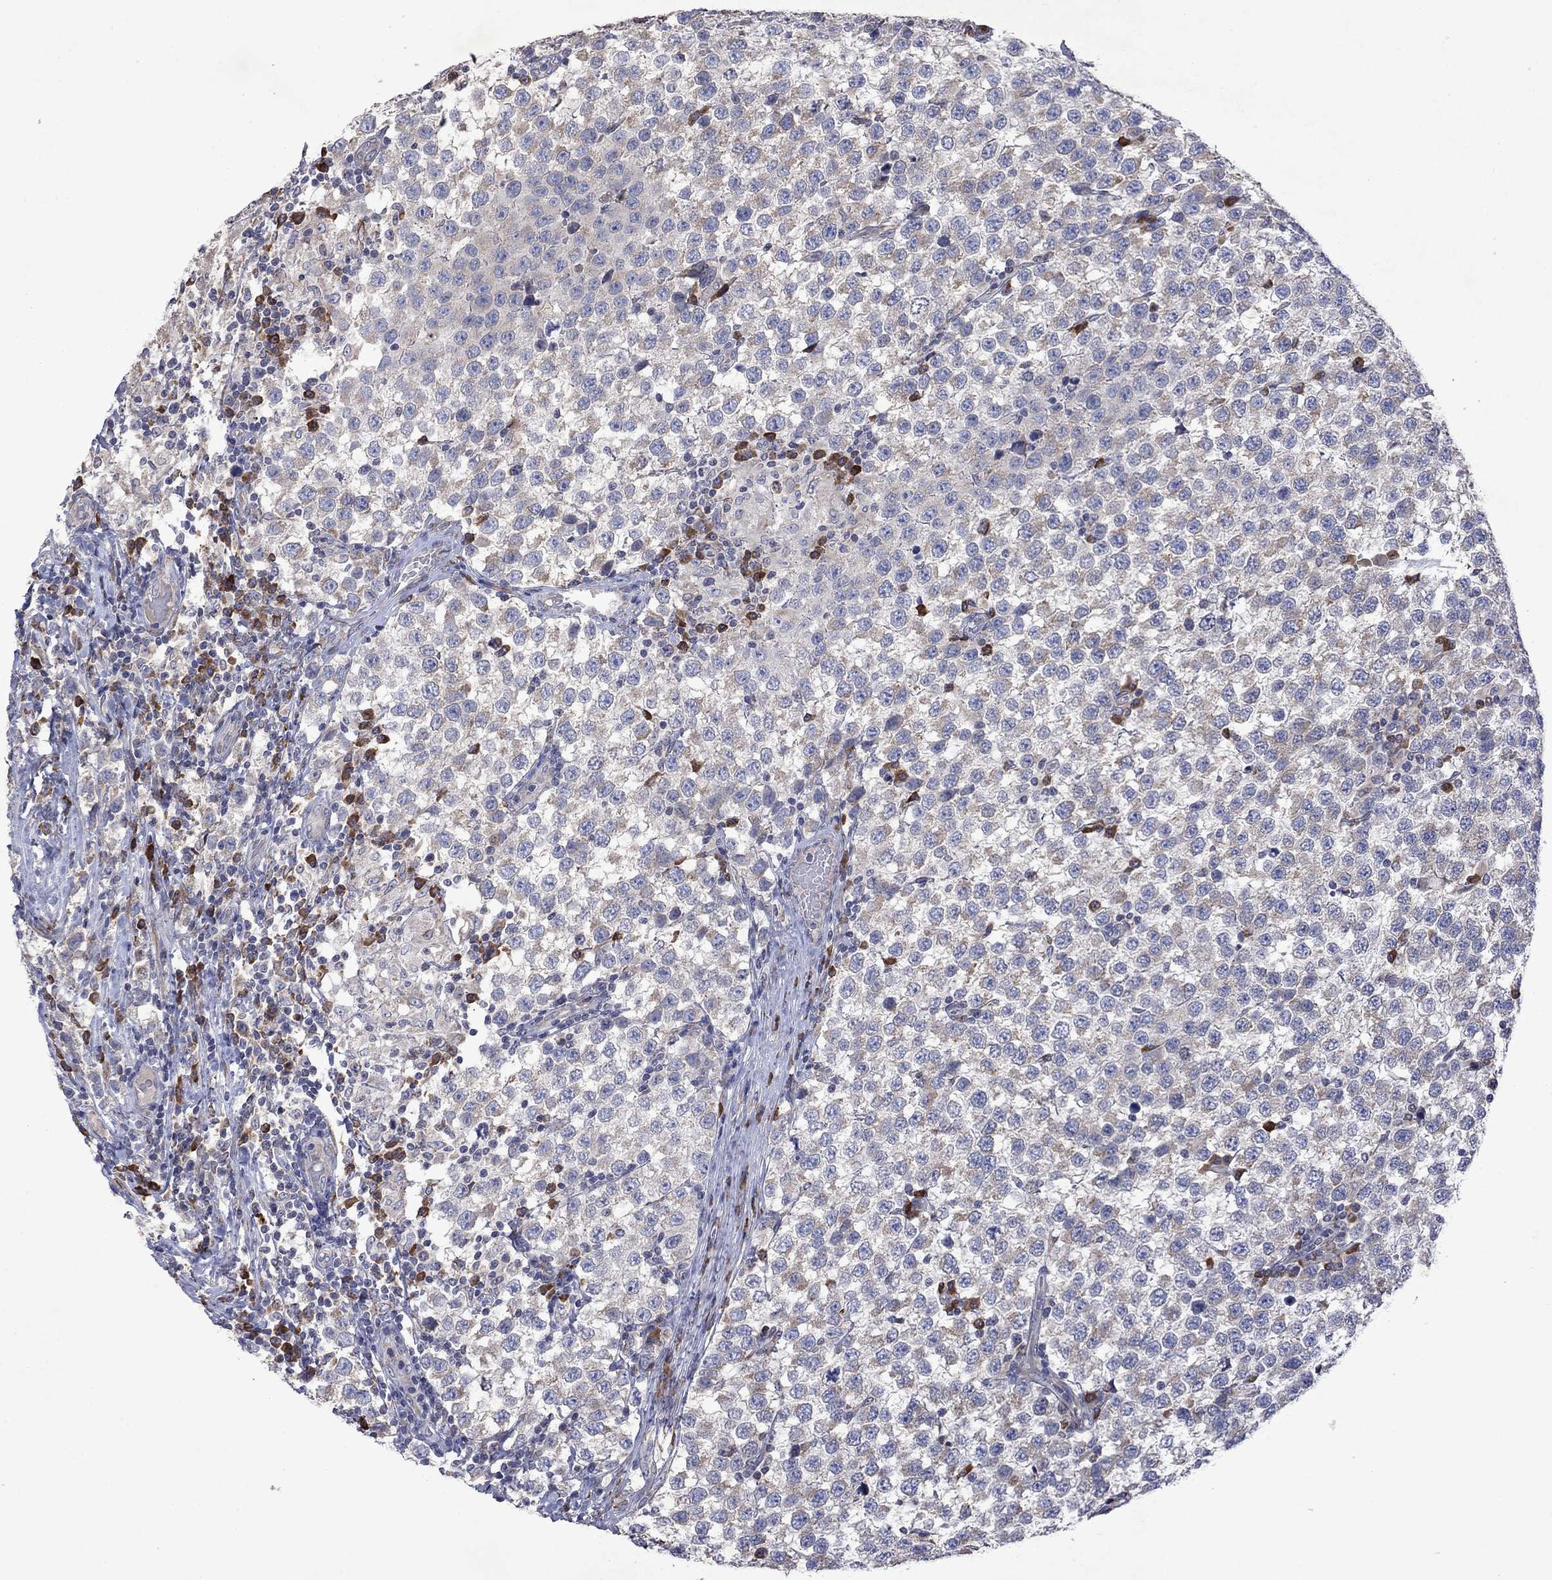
{"staining": {"intensity": "negative", "quantity": "none", "location": "none"}, "tissue": "testis cancer", "cell_type": "Tumor cells", "image_type": "cancer", "snomed": [{"axis": "morphology", "description": "Seminoma, NOS"}, {"axis": "topography", "description": "Testis"}], "caption": "Immunohistochemistry image of neoplastic tissue: seminoma (testis) stained with DAB (3,3'-diaminobenzidine) shows no significant protein positivity in tumor cells.", "gene": "TMEM97", "patient": {"sex": "male", "age": 34}}